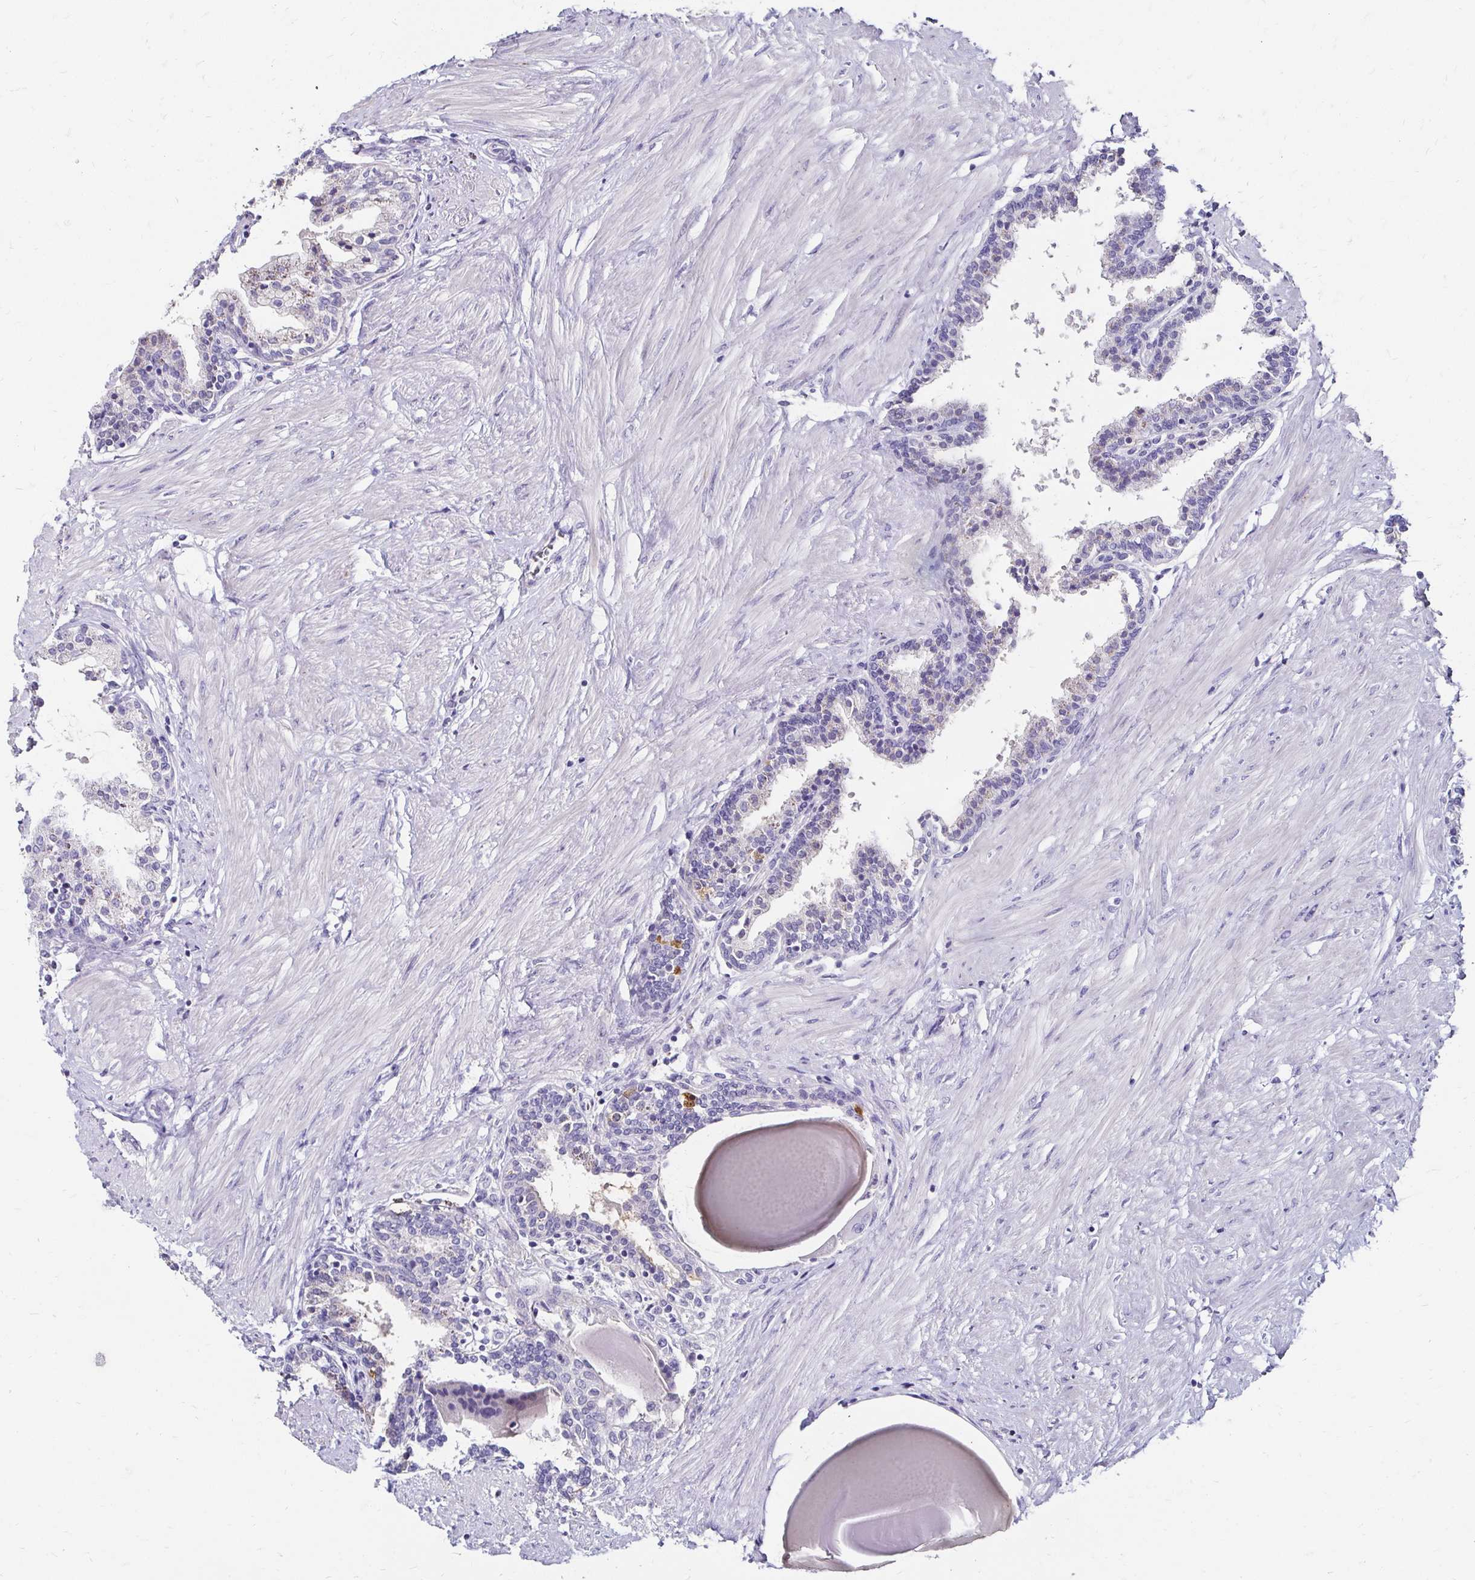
{"staining": {"intensity": "moderate", "quantity": "<25%", "location": "cytoplasmic/membranous"}, "tissue": "prostate", "cell_type": "Glandular cells", "image_type": "normal", "snomed": [{"axis": "morphology", "description": "Normal tissue, NOS"}, {"axis": "topography", "description": "Prostate"}], "caption": "Protein expression analysis of benign human prostate reveals moderate cytoplasmic/membranous staining in approximately <25% of glandular cells.", "gene": "SCG3", "patient": {"sex": "male", "age": 55}}